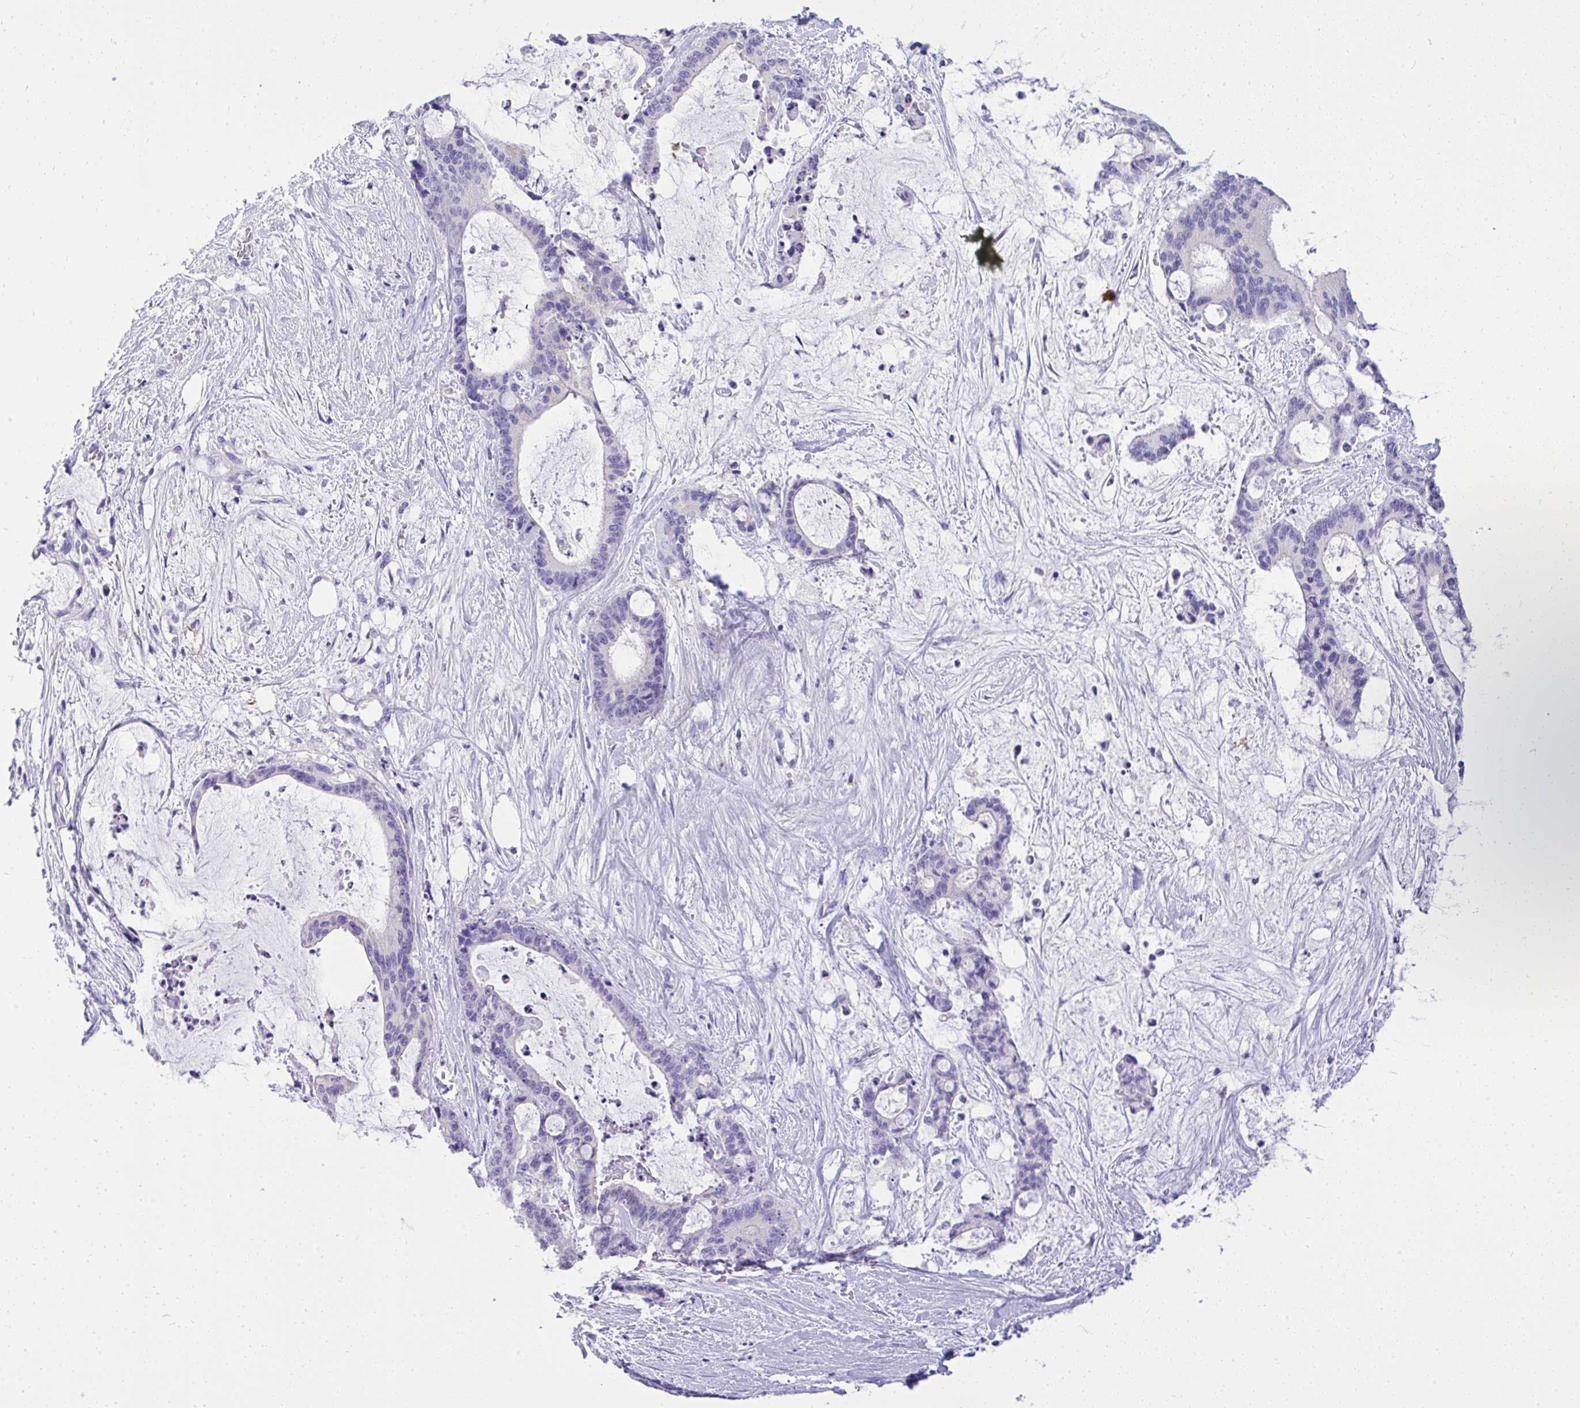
{"staining": {"intensity": "negative", "quantity": "none", "location": "none"}, "tissue": "liver cancer", "cell_type": "Tumor cells", "image_type": "cancer", "snomed": [{"axis": "morphology", "description": "Normal tissue, NOS"}, {"axis": "morphology", "description": "Cholangiocarcinoma"}, {"axis": "topography", "description": "Liver"}, {"axis": "topography", "description": "Peripheral nerve tissue"}], "caption": "Immunohistochemistry of human liver cancer (cholangiocarcinoma) shows no staining in tumor cells.", "gene": "ST6GALNAC3", "patient": {"sex": "female", "age": 73}}